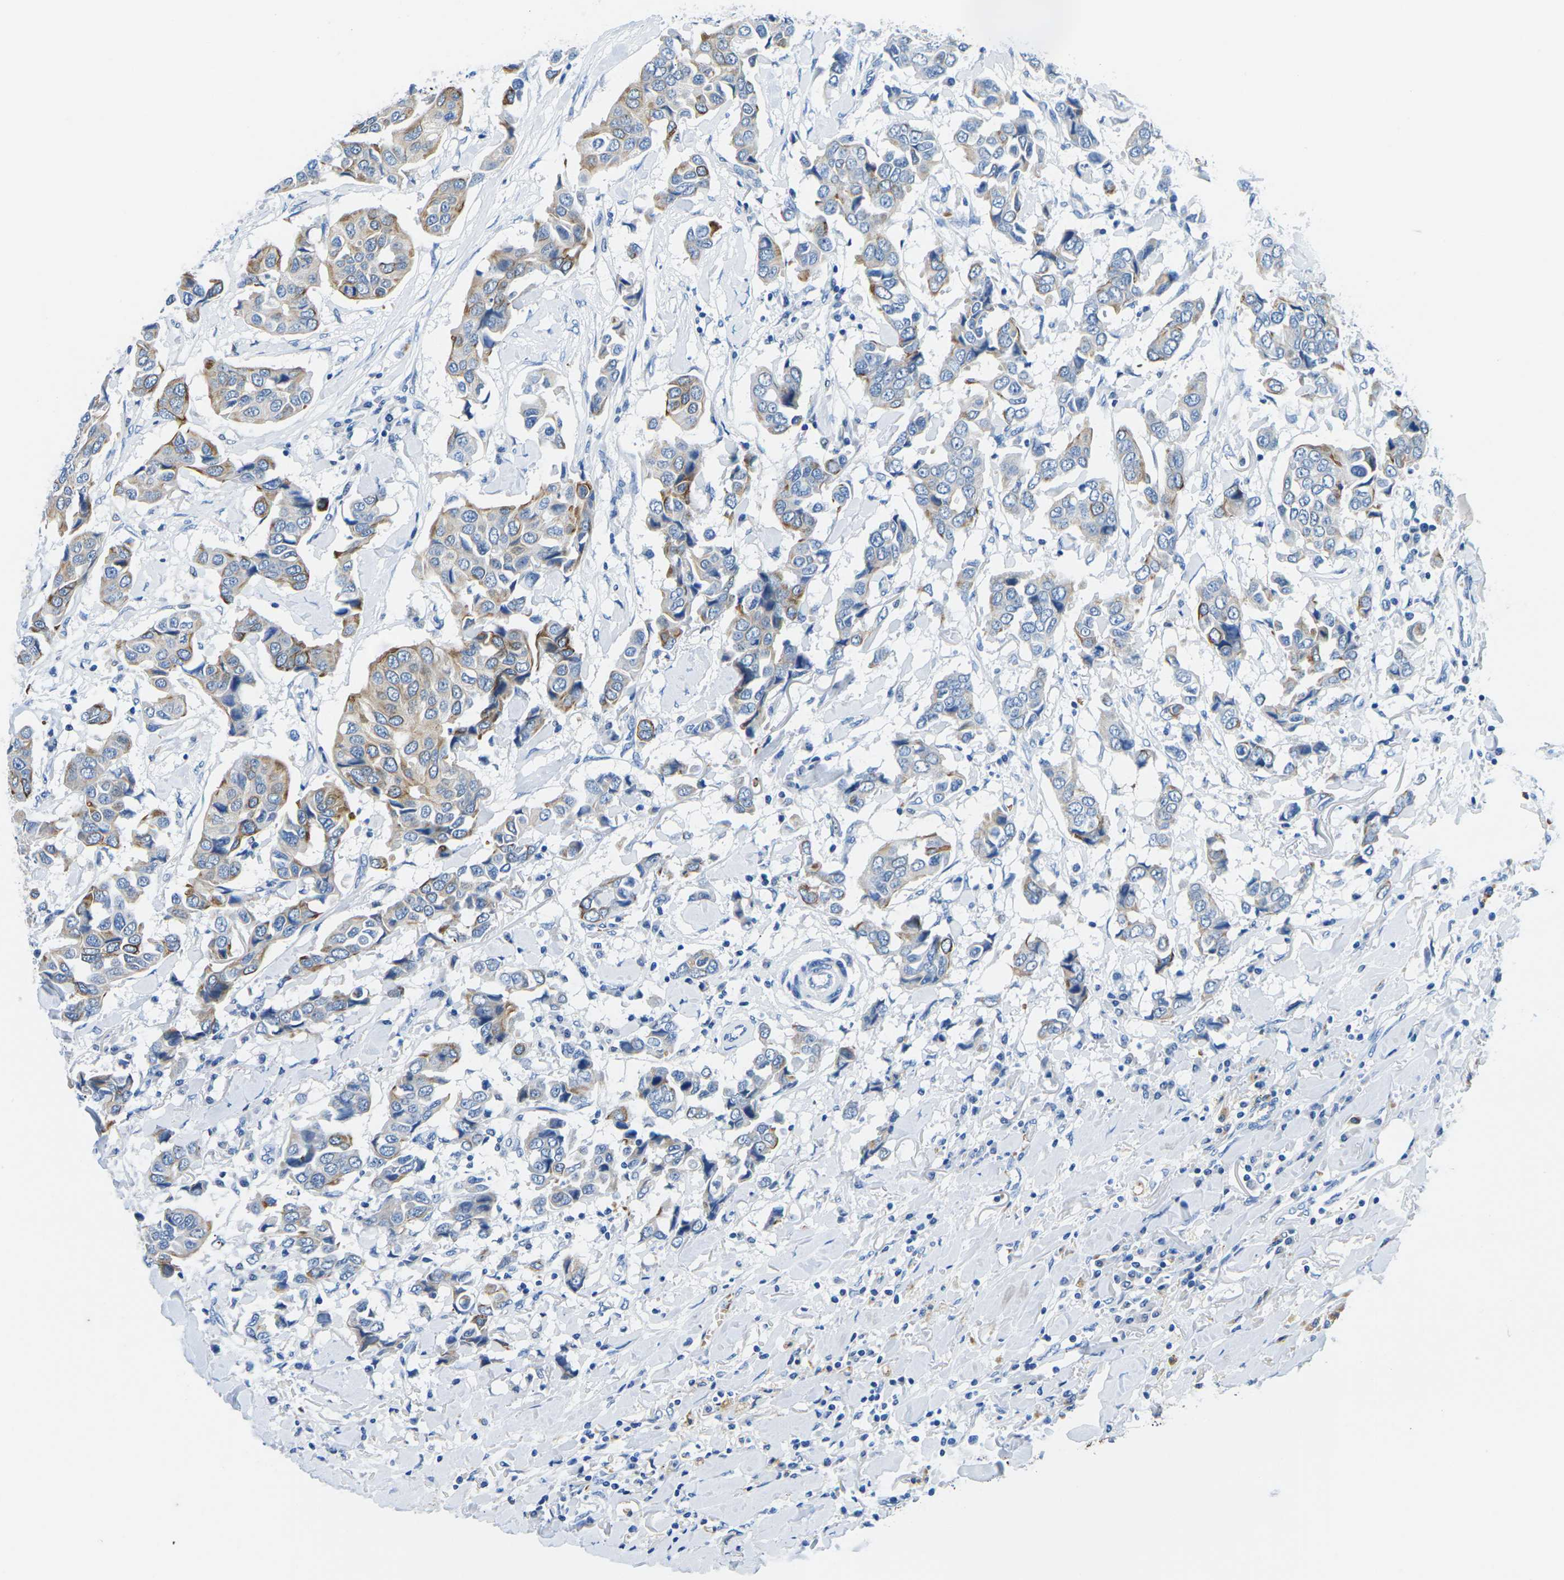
{"staining": {"intensity": "moderate", "quantity": "25%-75%", "location": "cytoplasmic/membranous"}, "tissue": "breast cancer", "cell_type": "Tumor cells", "image_type": "cancer", "snomed": [{"axis": "morphology", "description": "Duct carcinoma"}, {"axis": "topography", "description": "Breast"}], "caption": "The photomicrograph demonstrates a brown stain indicating the presence of a protein in the cytoplasmic/membranous of tumor cells in breast invasive ductal carcinoma.", "gene": "TM6SF1", "patient": {"sex": "female", "age": 80}}